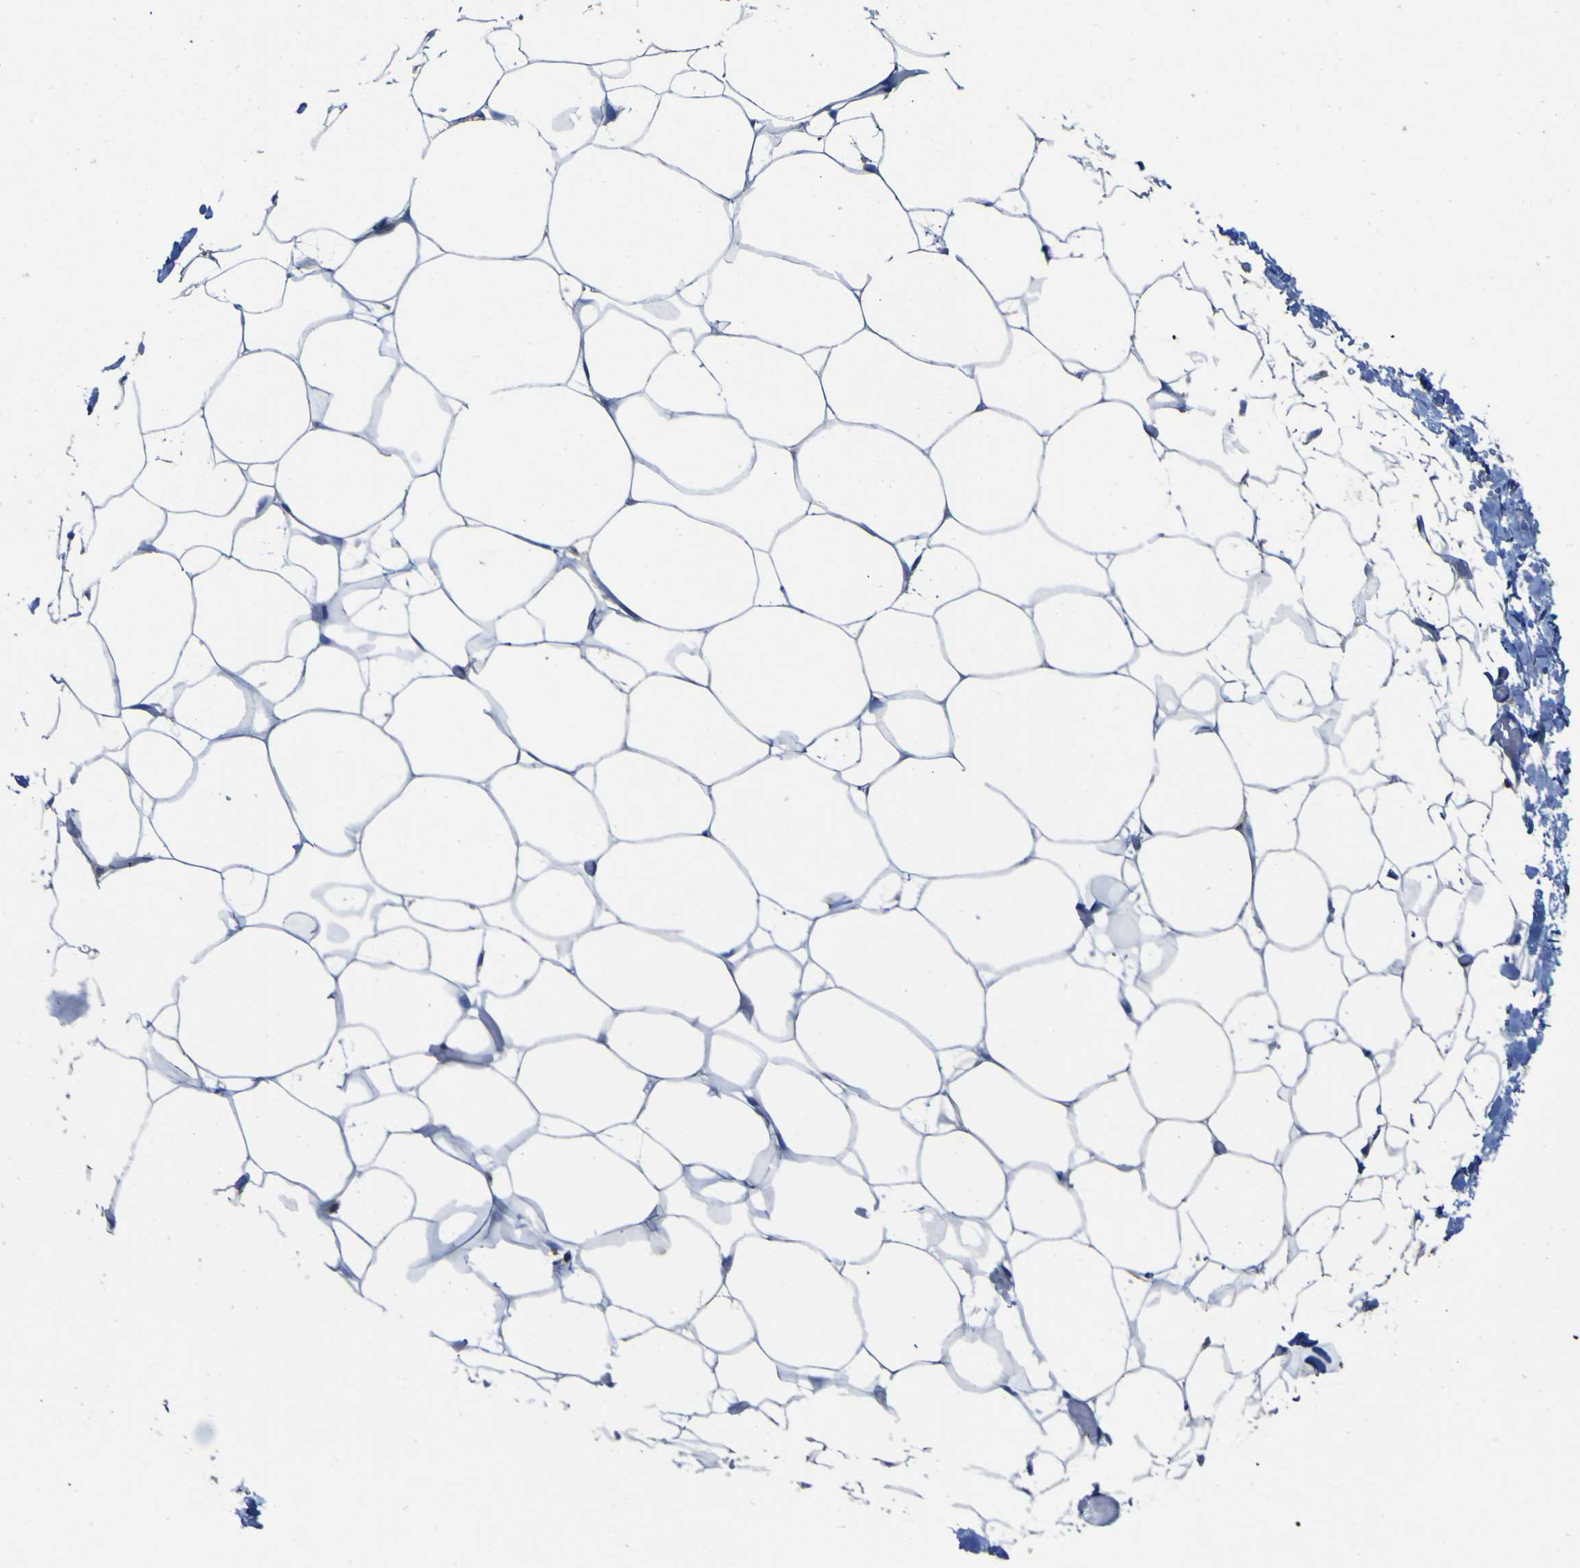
{"staining": {"intensity": "negative", "quantity": "none", "location": "none"}, "tissue": "adipose tissue", "cell_type": "Adipocytes", "image_type": "normal", "snomed": [{"axis": "morphology", "description": "Normal tissue, NOS"}, {"axis": "topography", "description": "Breast"}, {"axis": "topography", "description": "Adipose tissue"}], "caption": "Immunohistochemistry image of normal adipose tissue: adipose tissue stained with DAB (3,3'-diaminobenzidine) reveals no significant protein positivity in adipocytes.", "gene": "AGO4", "patient": {"sex": "female", "age": 25}}